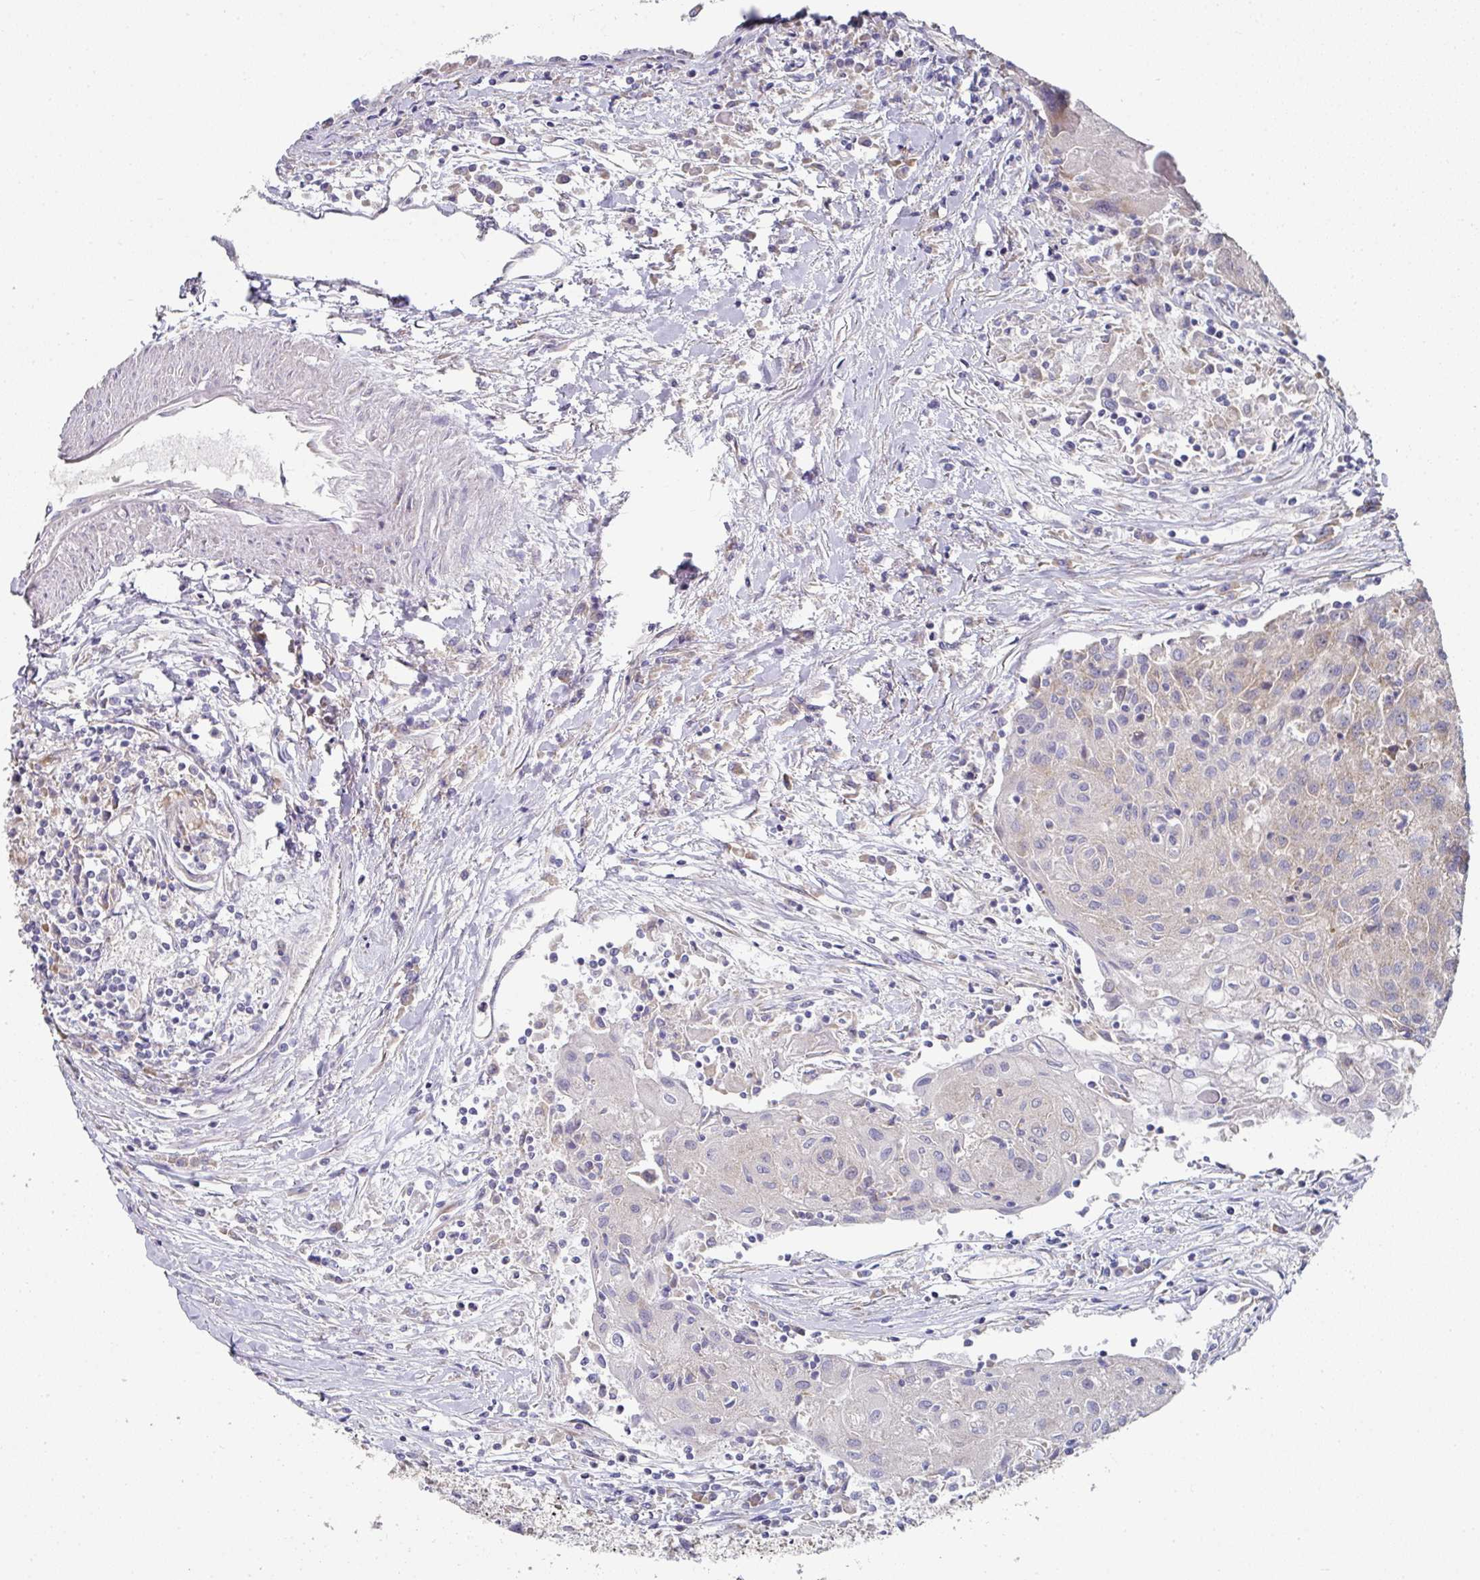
{"staining": {"intensity": "weak", "quantity": "25%-75%", "location": "cytoplasmic/membranous"}, "tissue": "urothelial cancer", "cell_type": "Tumor cells", "image_type": "cancer", "snomed": [{"axis": "morphology", "description": "Urothelial carcinoma, High grade"}, {"axis": "topography", "description": "Urinary bladder"}], "caption": "A high-resolution histopathology image shows IHC staining of urothelial cancer, which displays weak cytoplasmic/membranous expression in about 25%-75% of tumor cells.", "gene": "PYROXD2", "patient": {"sex": "female", "age": 85}}